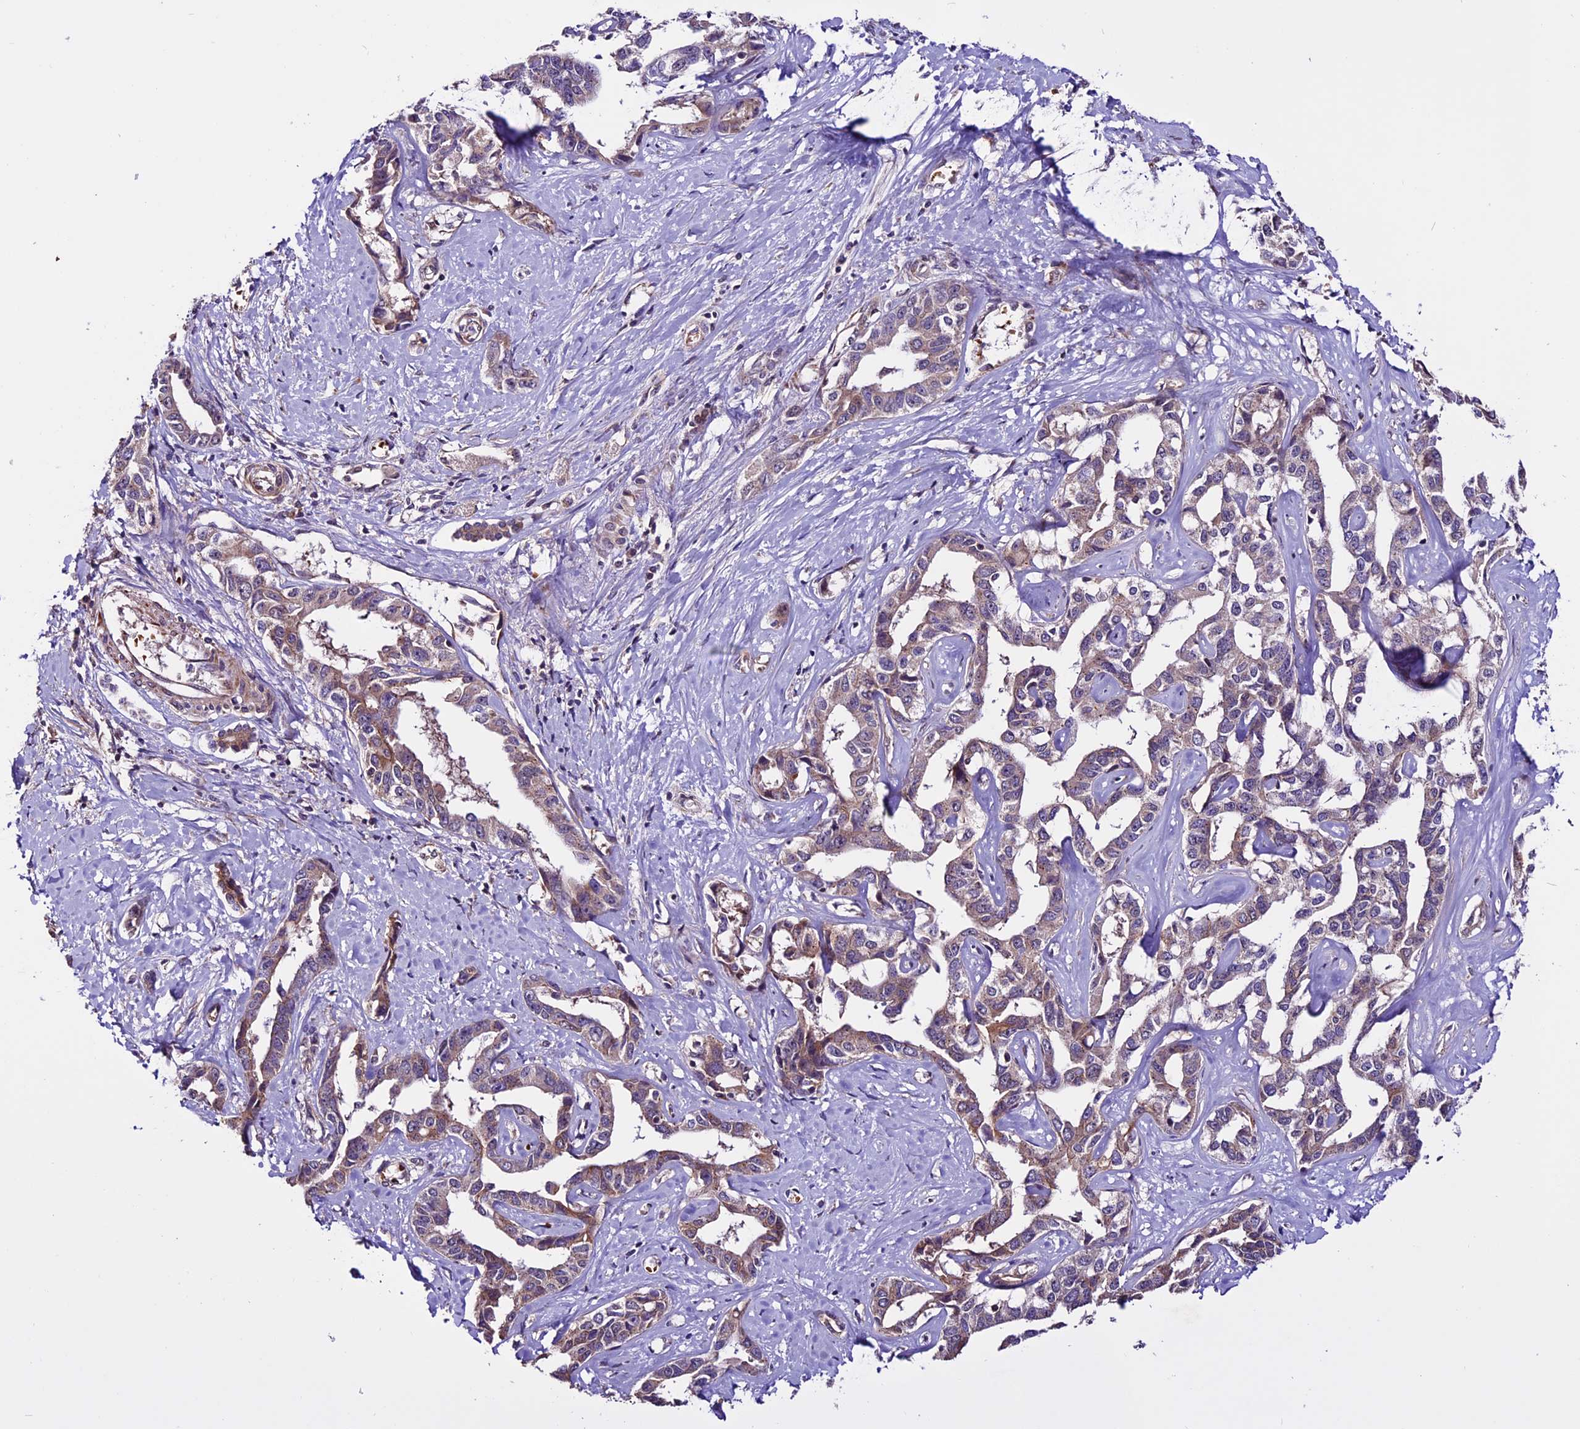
{"staining": {"intensity": "moderate", "quantity": "25%-75%", "location": "cytoplasmic/membranous"}, "tissue": "liver cancer", "cell_type": "Tumor cells", "image_type": "cancer", "snomed": [{"axis": "morphology", "description": "Cholangiocarcinoma"}, {"axis": "topography", "description": "Liver"}], "caption": "IHC image of liver cancer (cholangiocarcinoma) stained for a protein (brown), which shows medium levels of moderate cytoplasmic/membranous staining in approximately 25%-75% of tumor cells.", "gene": "RINL", "patient": {"sex": "male", "age": 59}}